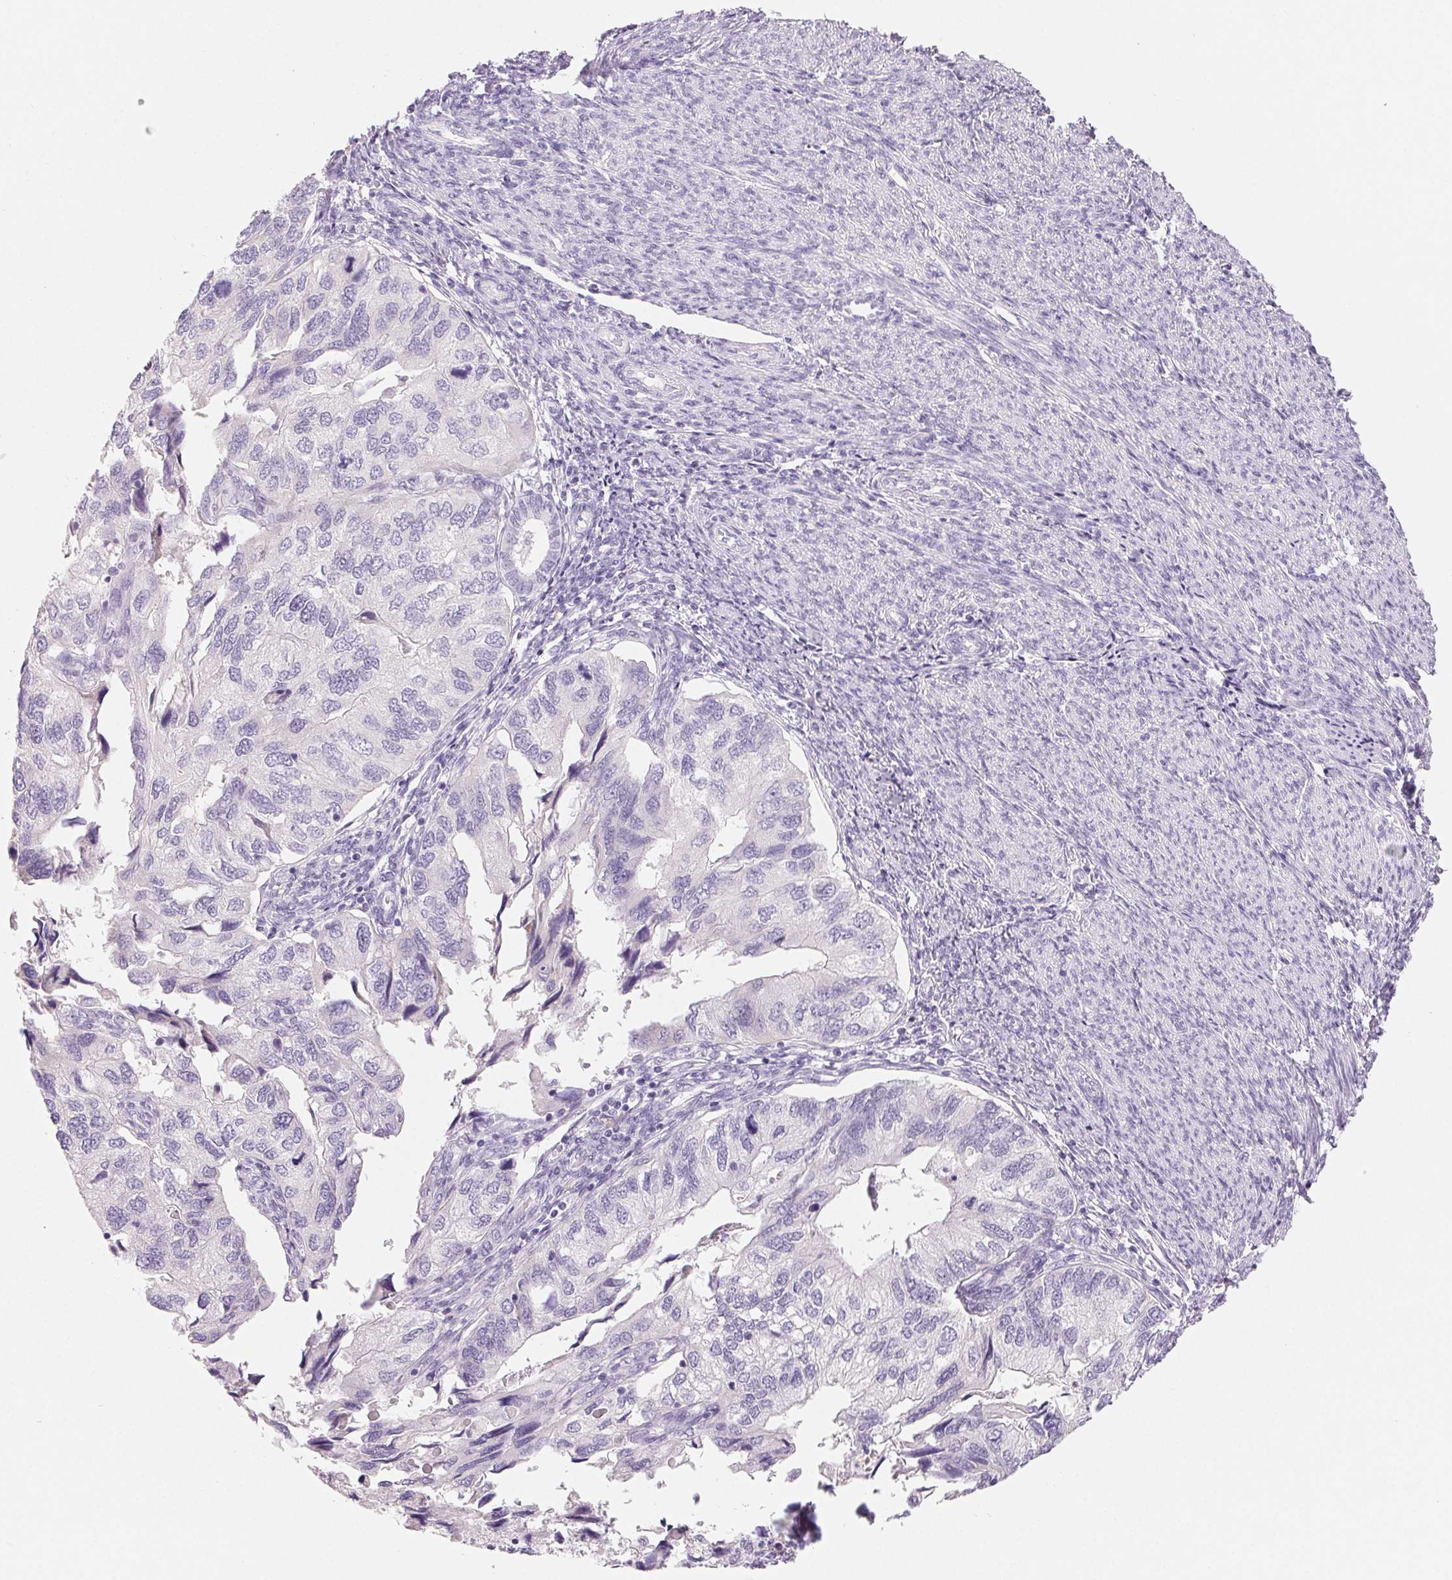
{"staining": {"intensity": "negative", "quantity": "none", "location": "none"}, "tissue": "endometrial cancer", "cell_type": "Tumor cells", "image_type": "cancer", "snomed": [{"axis": "morphology", "description": "Carcinoma, NOS"}, {"axis": "topography", "description": "Uterus"}], "caption": "Endometrial cancer stained for a protein using immunohistochemistry demonstrates no positivity tumor cells.", "gene": "SPACA5B", "patient": {"sex": "female", "age": 76}}